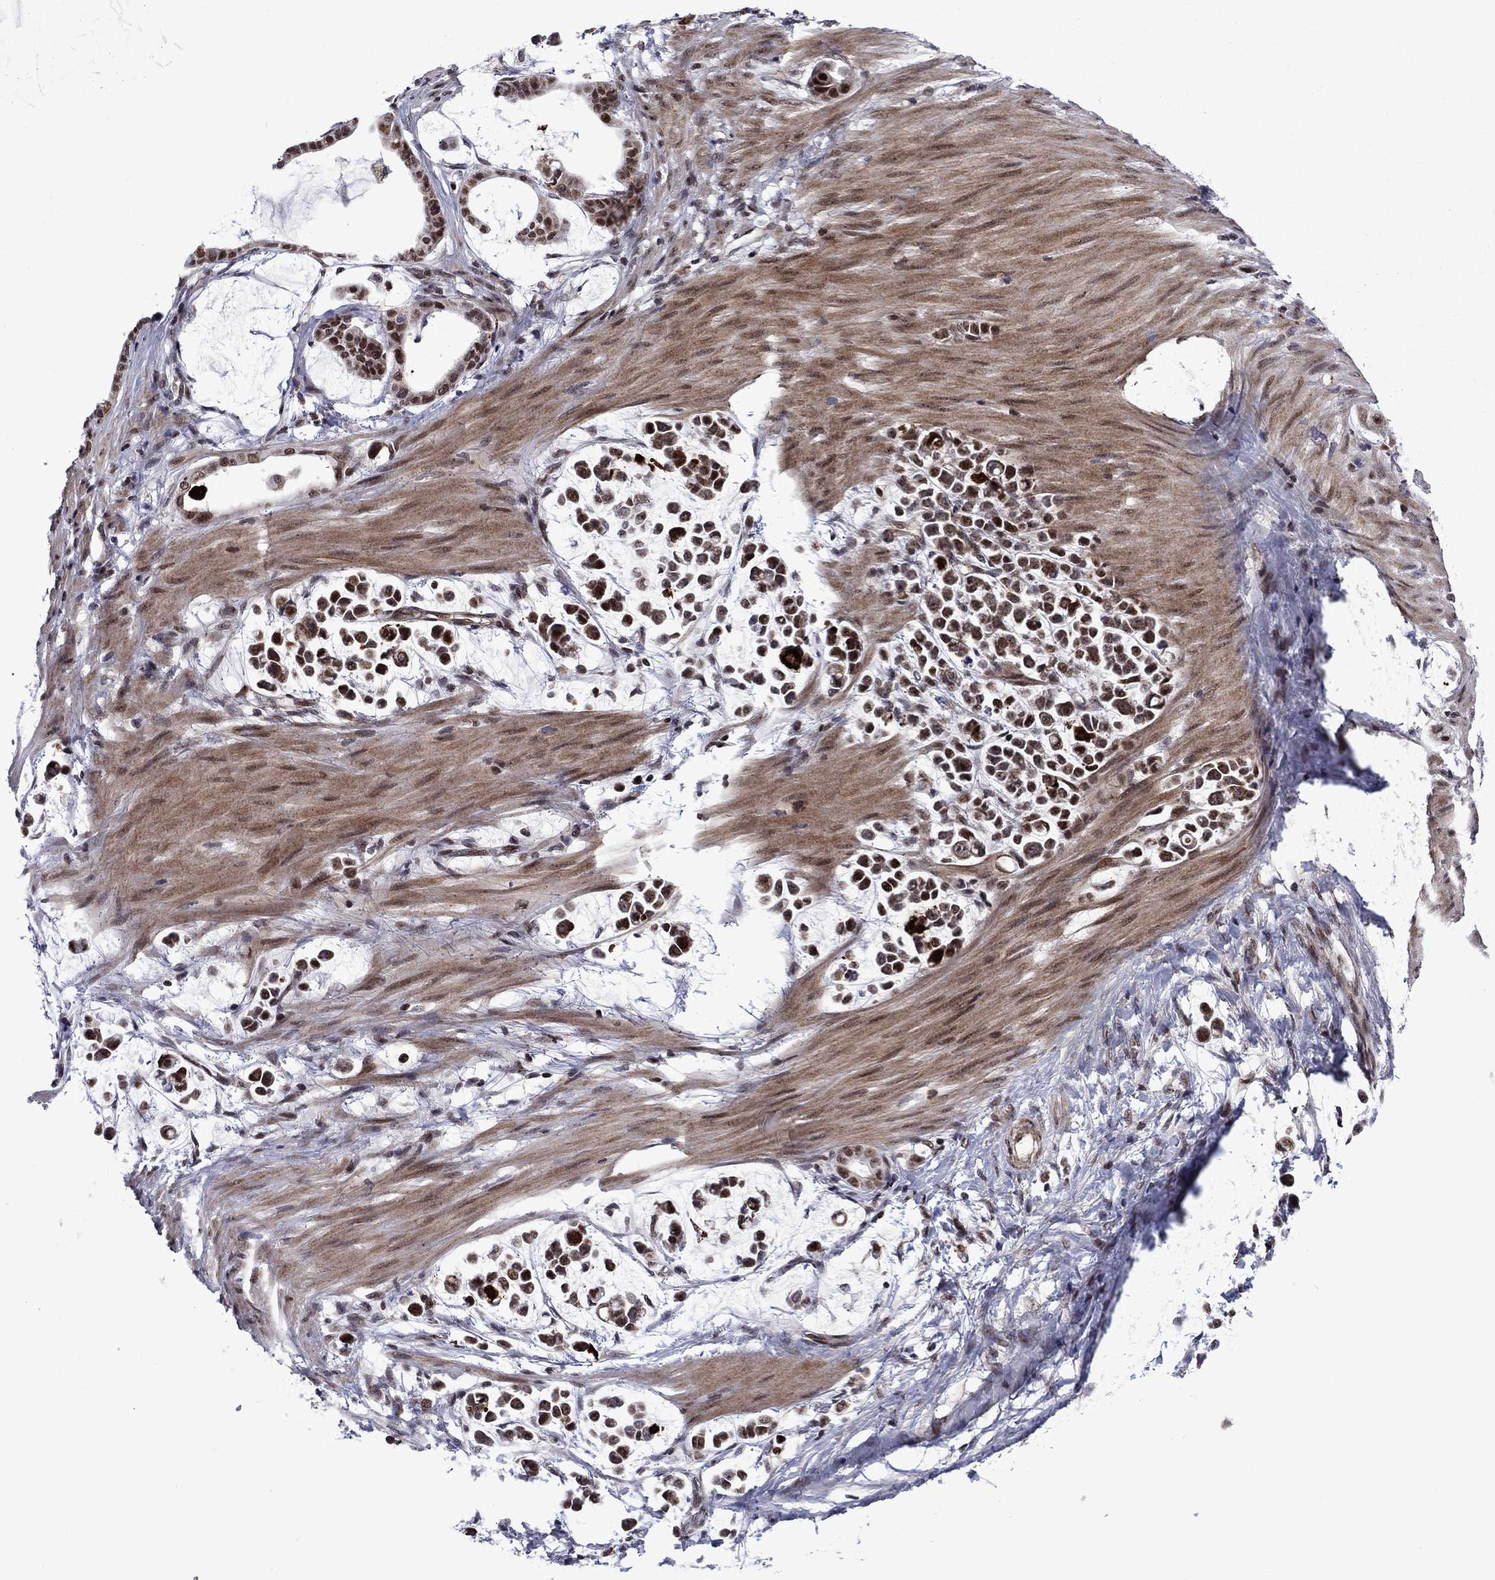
{"staining": {"intensity": "strong", "quantity": ">75%", "location": "nuclear"}, "tissue": "stomach cancer", "cell_type": "Tumor cells", "image_type": "cancer", "snomed": [{"axis": "morphology", "description": "Adenocarcinoma, NOS"}, {"axis": "topography", "description": "Stomach"}], "caption": "Immunohistochemistry (IHC) of stomach cancer (adenocarcinoma) displays high levels of strong nuclear staining in about >75% of tumor cells.", "gene": "SURF2", "patient": {"sex": "male", "age": 82}}